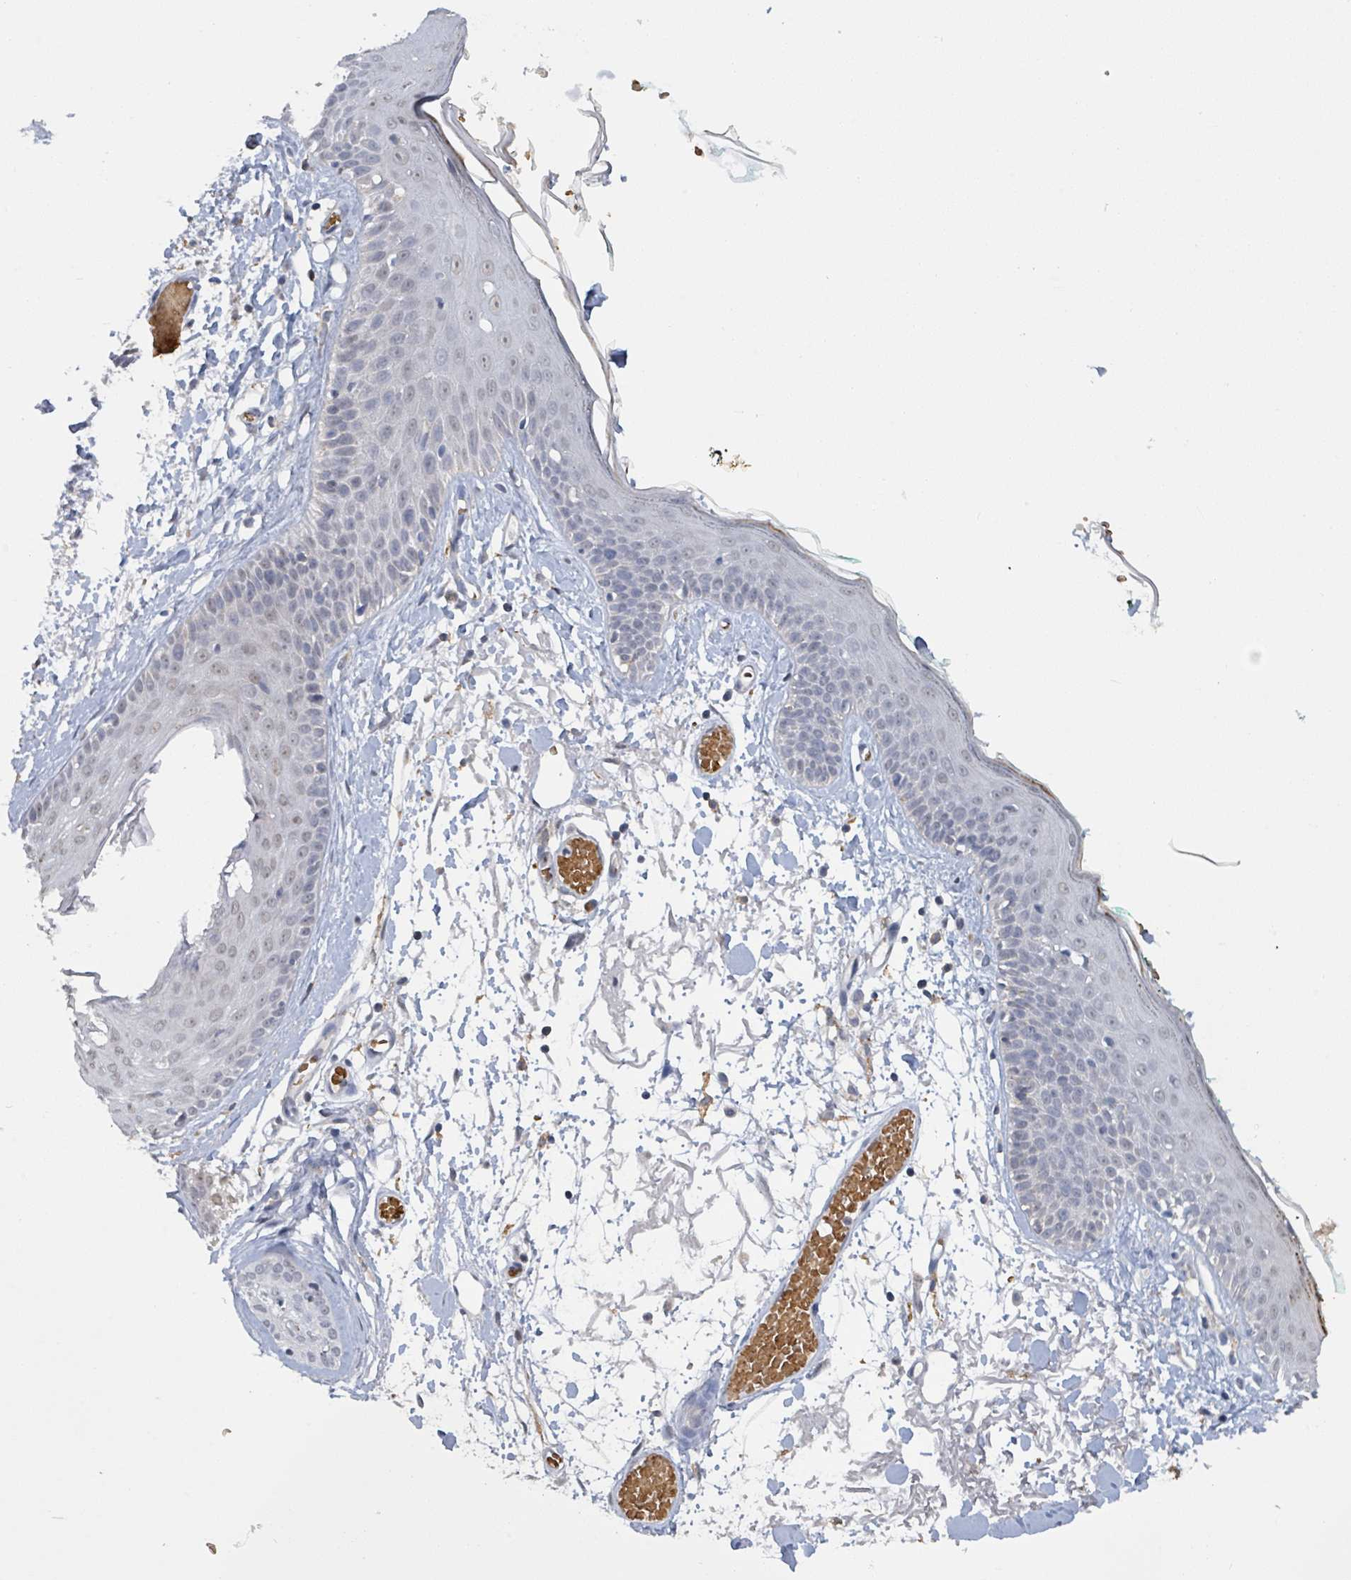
{"staining": {"intensity": "negative", "quantity": "none", "location": "none"}, "tissue": "skin", "cell_type": "Fibroblasts", "image_type": "normal", "snomed": [{"axis": "morphology", "description": "Normal tissue, NOS"}, {"axis": "topography", "description": "Skin"}], "caption": "IHC photomicrograph of benign skin: human skin stained with DAB (3,3'-diaminobenzidine) reveals no significant protein expression in fibroblasts. (DAB (3,3'-diaminobenzidine) immunohistochemistry with hematoxylin counter stain).", "gene": "SEBOX", "patient": {"sex": "male", "age": 79}}